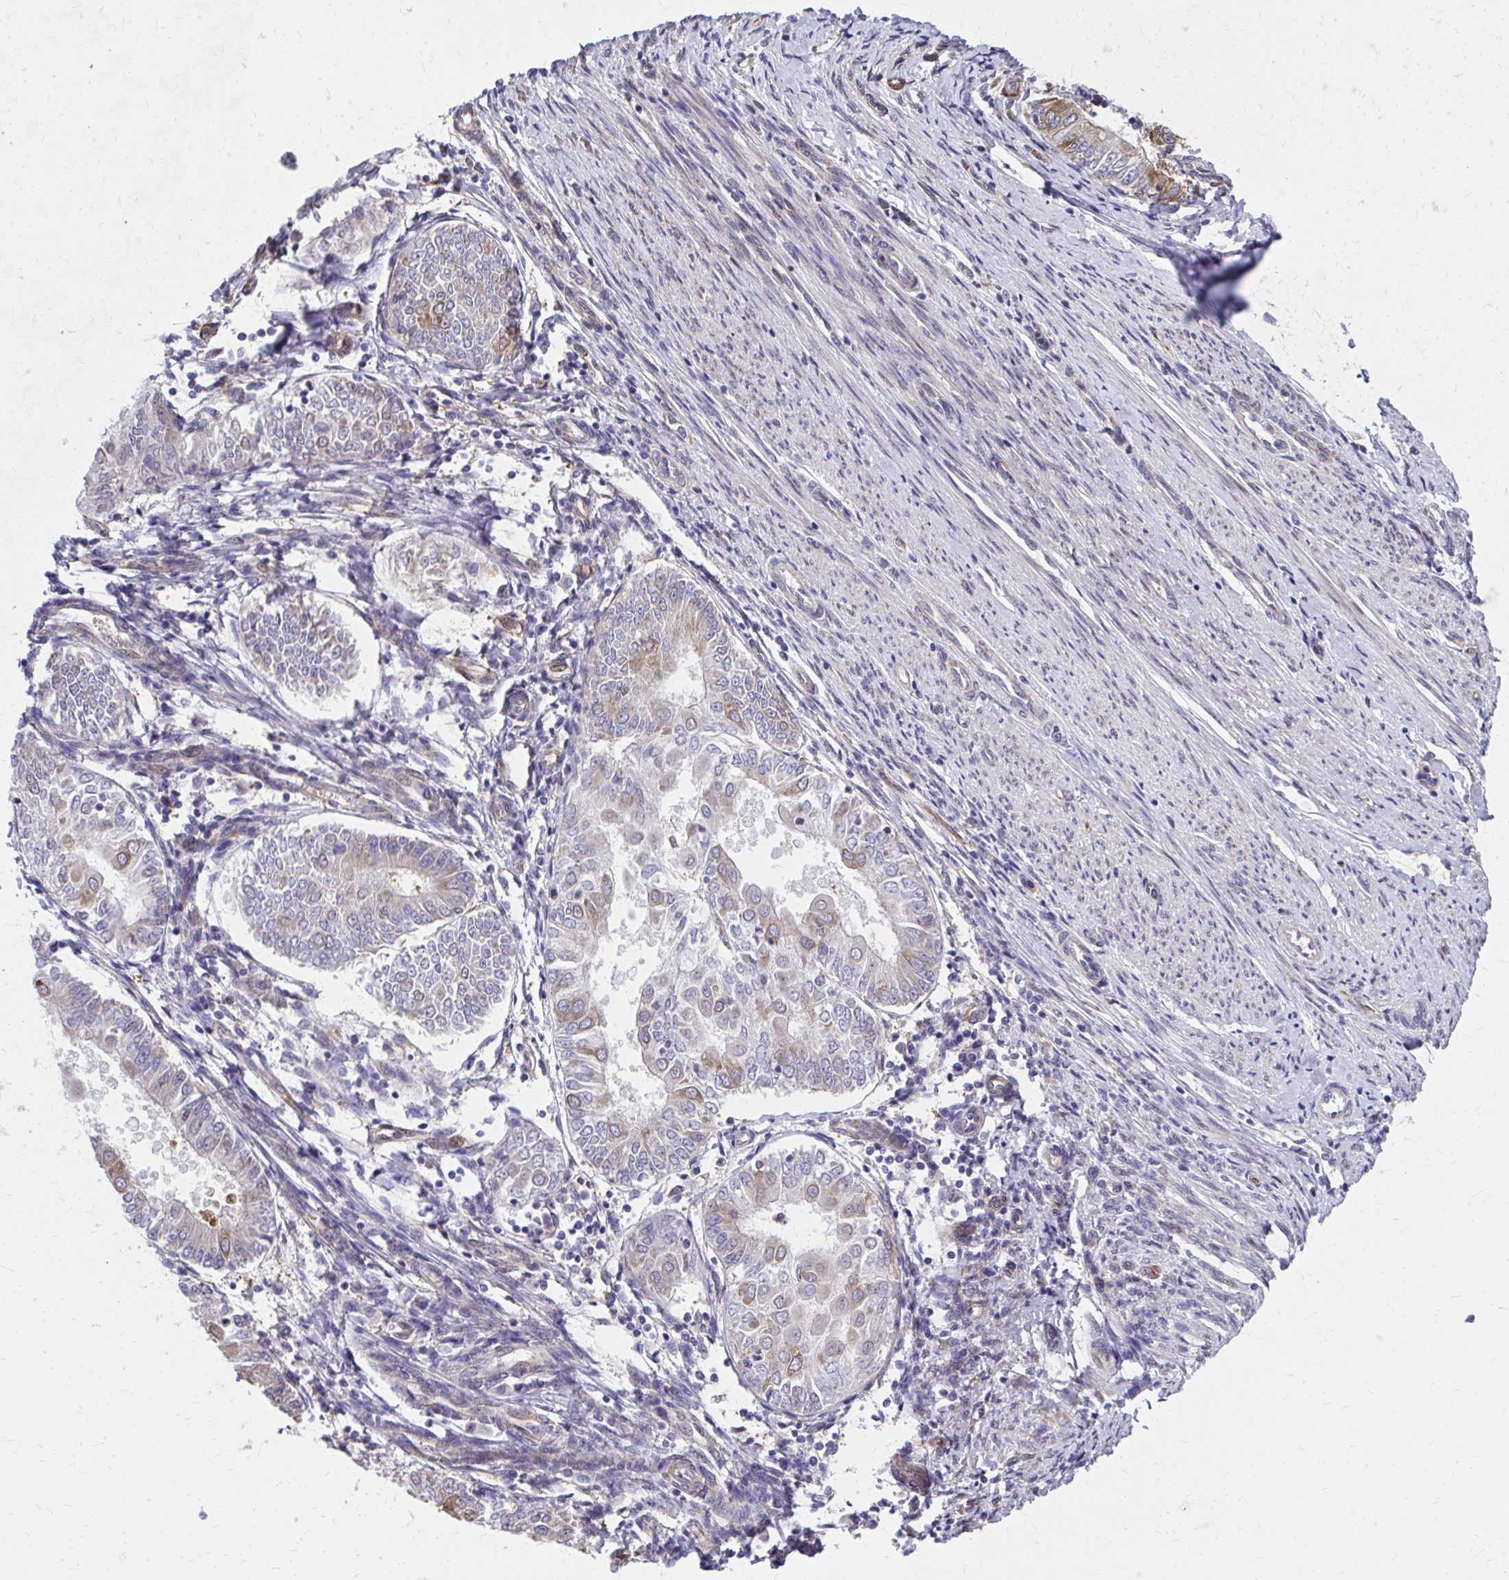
{"staining": {"intensity": "weak", "quantity": "<25%", "location": "cytoplasmic/membranous"}, "tissue": "endometrial cancer", "cell_type": "Tumor cells", "image_type": "cancer", "snomed": [{"axis": "morphology", "description": "Adenocarcinoma, NOS"}, {"axis": "topography", "description": "Endometrium"}], "caption": "Tumor cells show no significant staining in endometrial adenocarcinoma.", "gene": "ZNF778", "patient": {"sex": "female", "age": 68}}